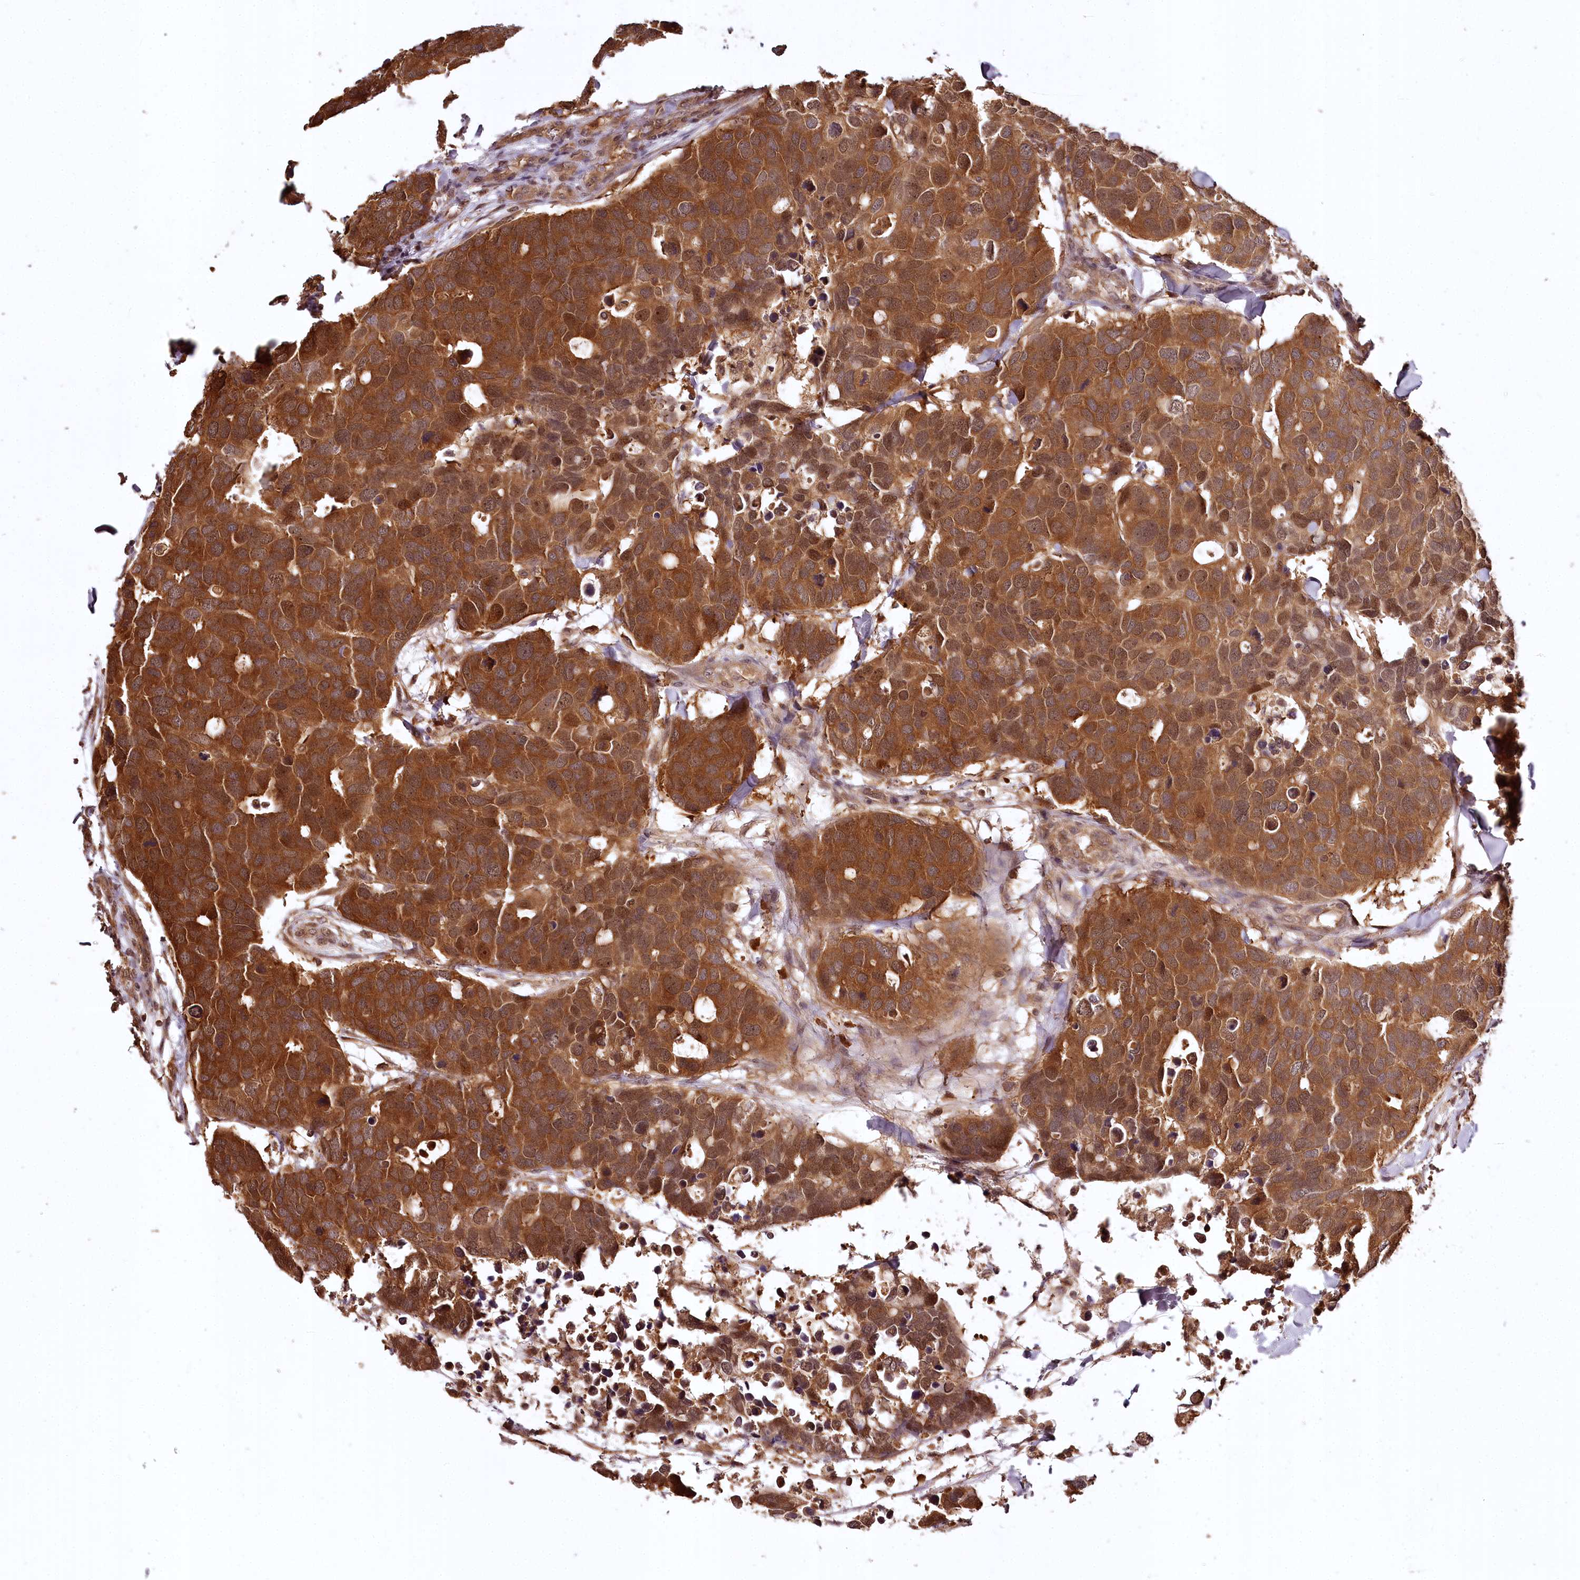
{"staining": {"intensity": "strong", "quantity": ">75%", "location": "cytoplasmic/membranous,nuclear"}, "tissue": "breast cancer", "cell_type": "Tumor cells", "image_type": "cancer", "snomed": [{"axis": "morphology", "description": "Duct carcinoma"}, {"axis": "topography", "description": "Breast"}], "caption": "The histopathology image reveals a brown stain indicating the presence of a protein in the cytoplasmic/membranous and nuclear of tumor cells in invasive ductal carcinoma (breast).", "gene": "TTC12", "patient": {"sex": "female", "age": 83}}